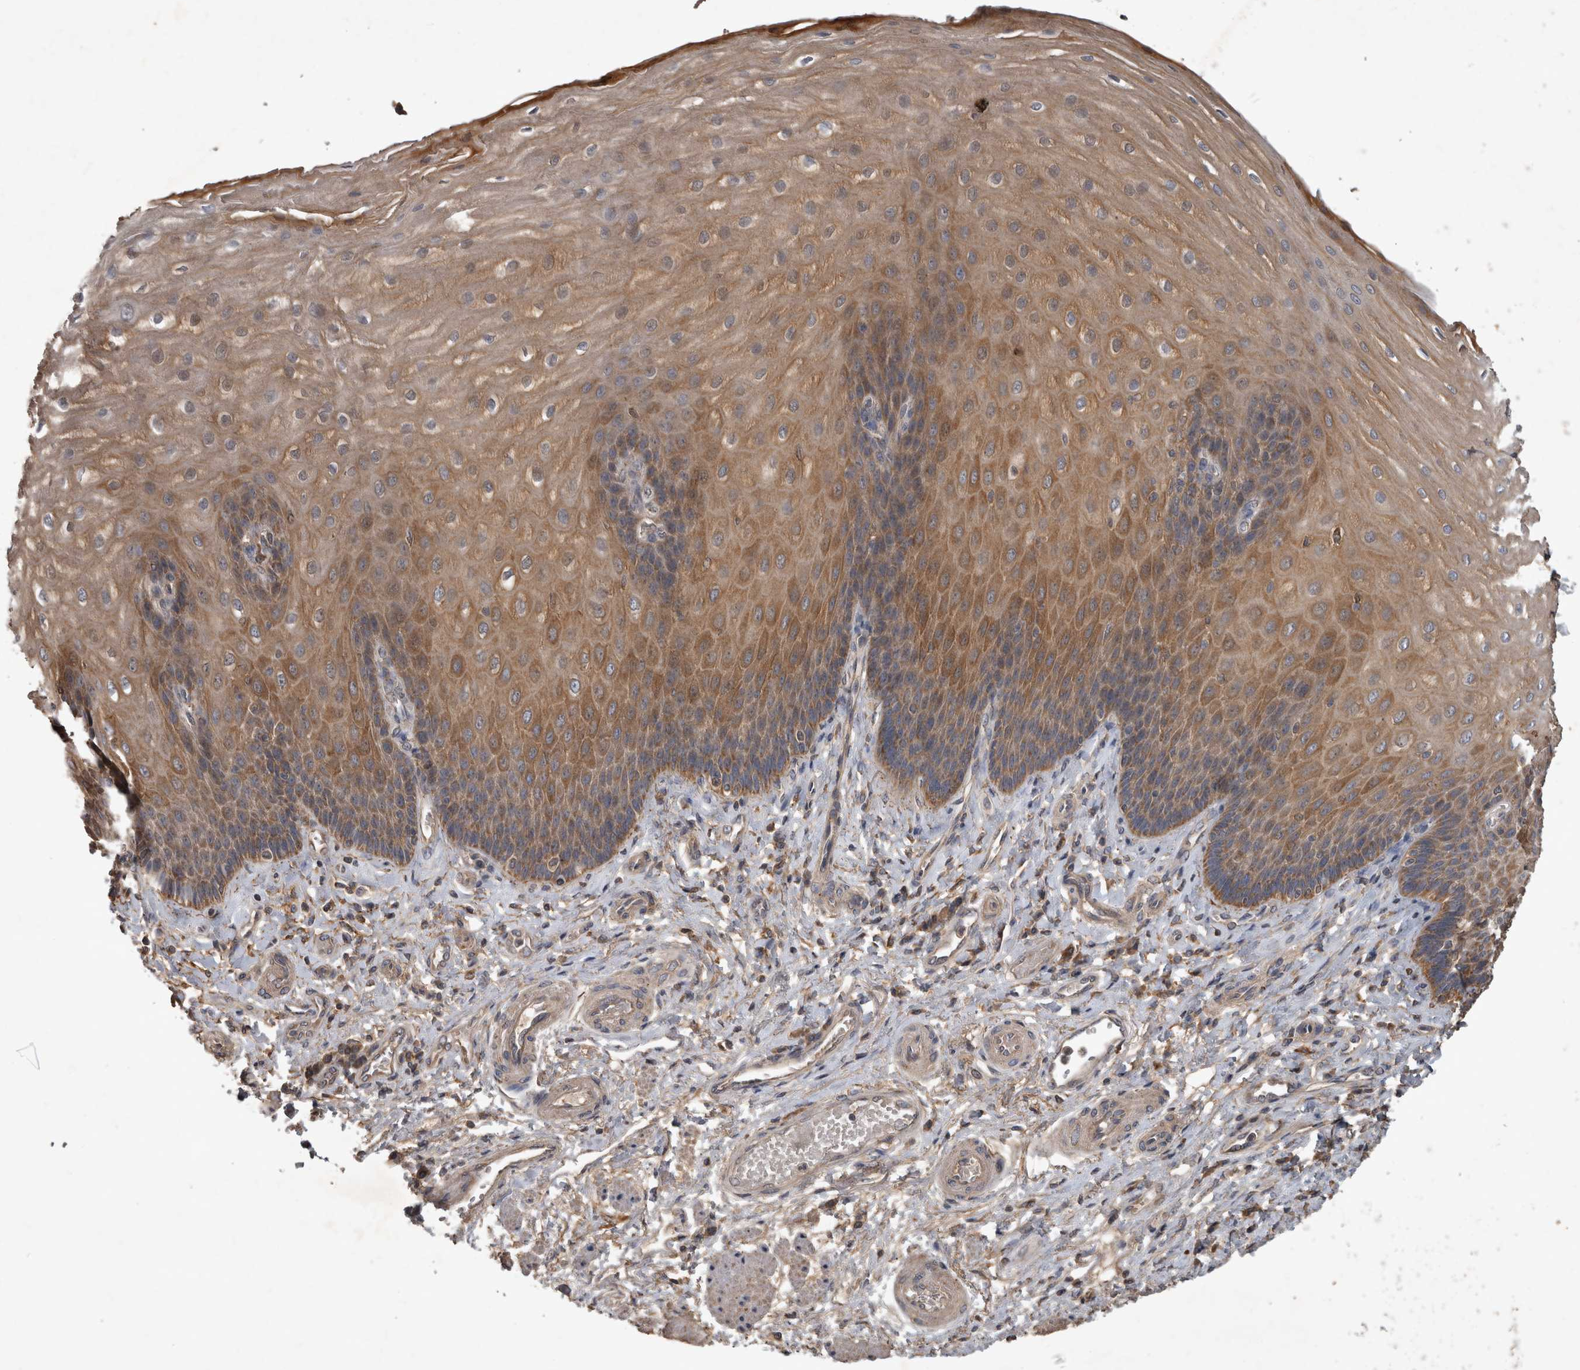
{"staining": {"intensity": "moderate", "quantity": ">75%", "location": "cytoplasmic/membranous"}, "tissue": "esophagus", "cell_type": "Squamous epithelial cells", "image_type": "normal", "snomed": [{"axis": "morphology", "description": "Normal tissue, NOS"}, {"axis": "topography", "description": "Esophagus"}], "caption": "Squamous epithelial cells exhibit medium levels of moderate cytoplasmic/membranous expression in about >75% of cells in benign human esophagus.", "gene": "TRMT61B", "patient": {"sex": "male", "age": 54}}